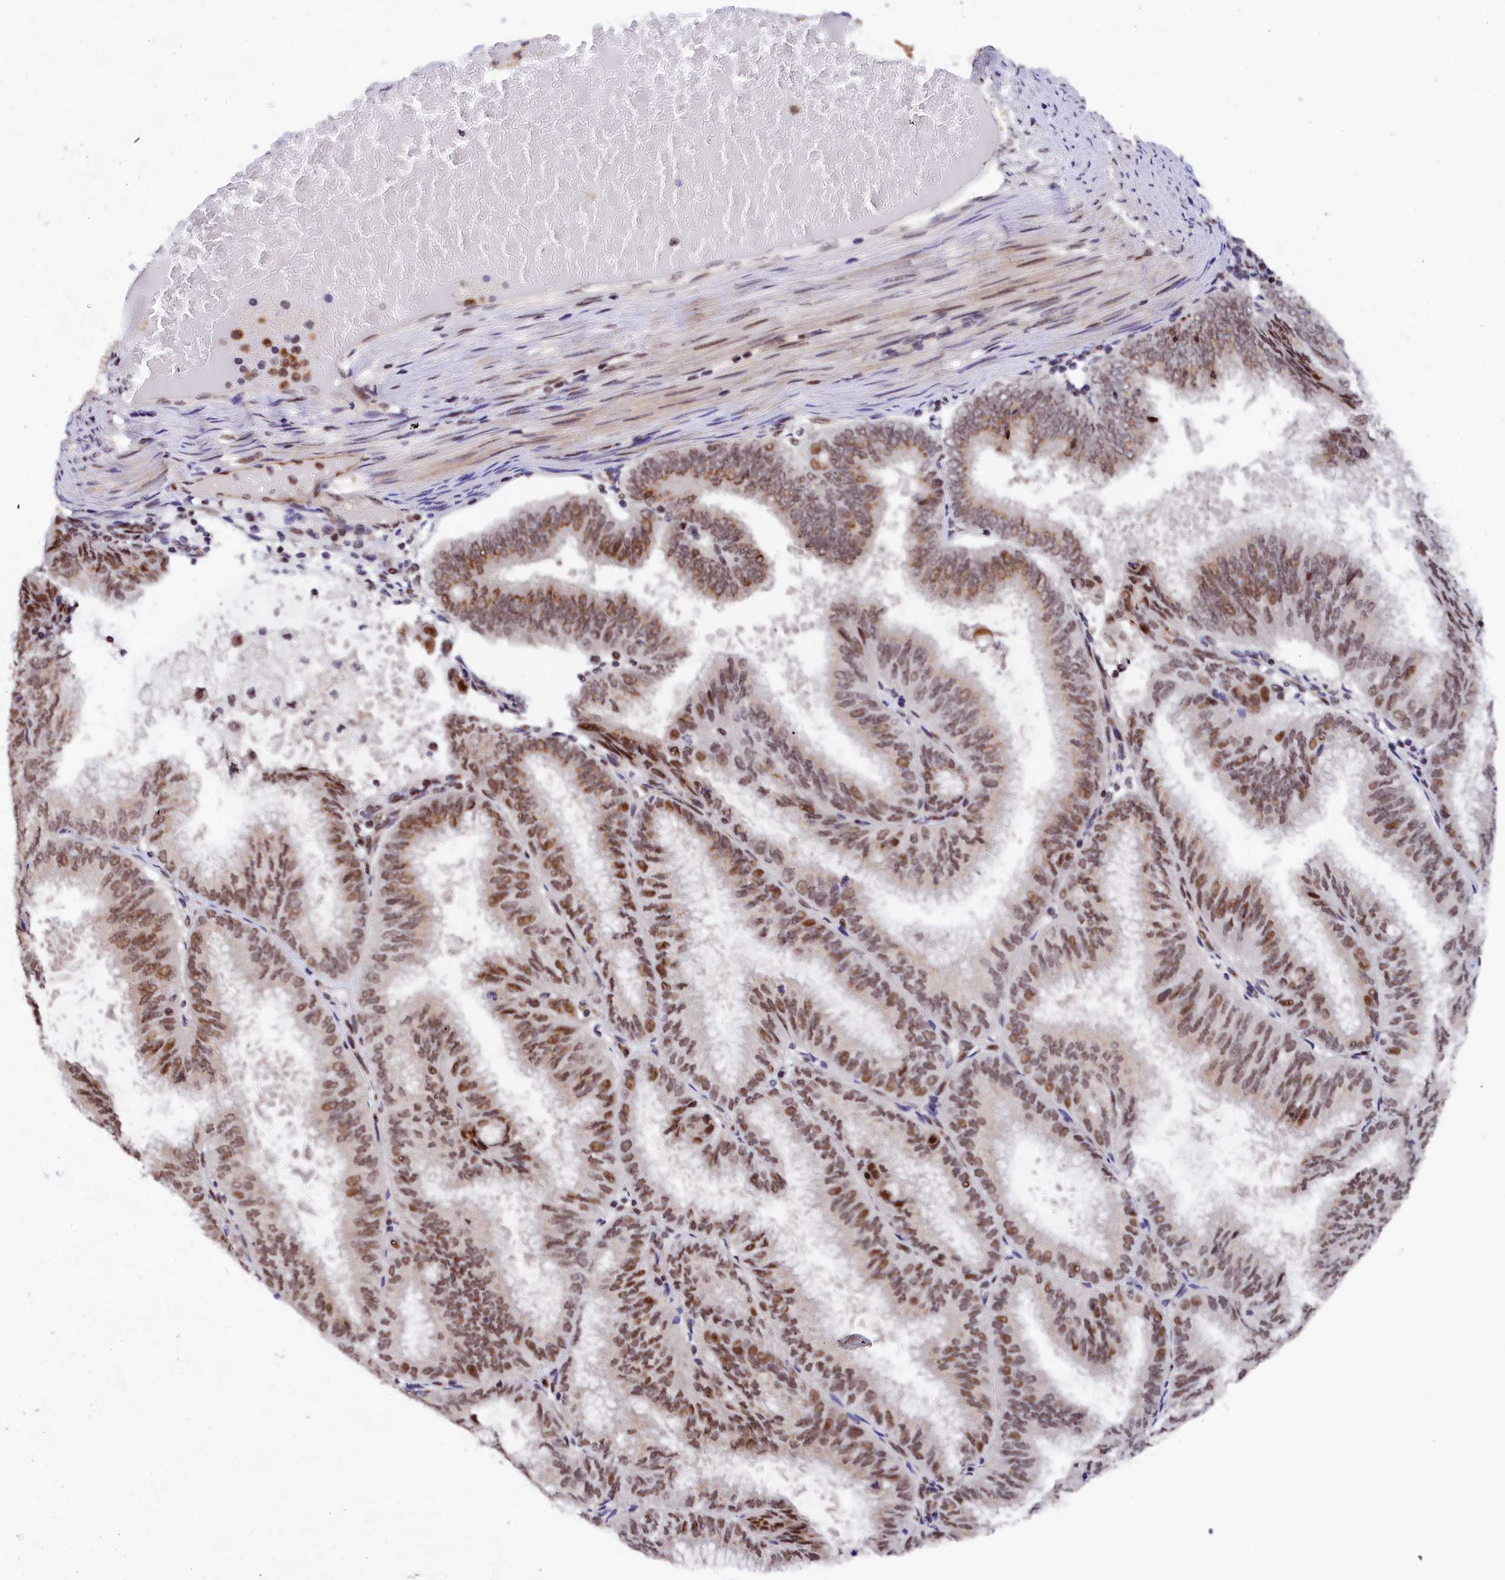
{"staining": {"intensity": "strong", "quantity": "25%-75%", "location": "nuclear"}, "tissue": "endometrial cancer", "cell_type": "Tumor cells", "image_type": "cancer", "snomed": [{"axis": "morphology", "description": "Adenocarcinoma, NOS"}, {"axis": "topography", "description": "Endometrium"}], "caption": "Human adenocarcinoma (endometrial) stained for a protein (brown) demonstrates strong nuclear positive staining in approximately 25%-75% of tumor cells.", "gene": "ADIG", "patient": {"sex": "female", "age": 49}}